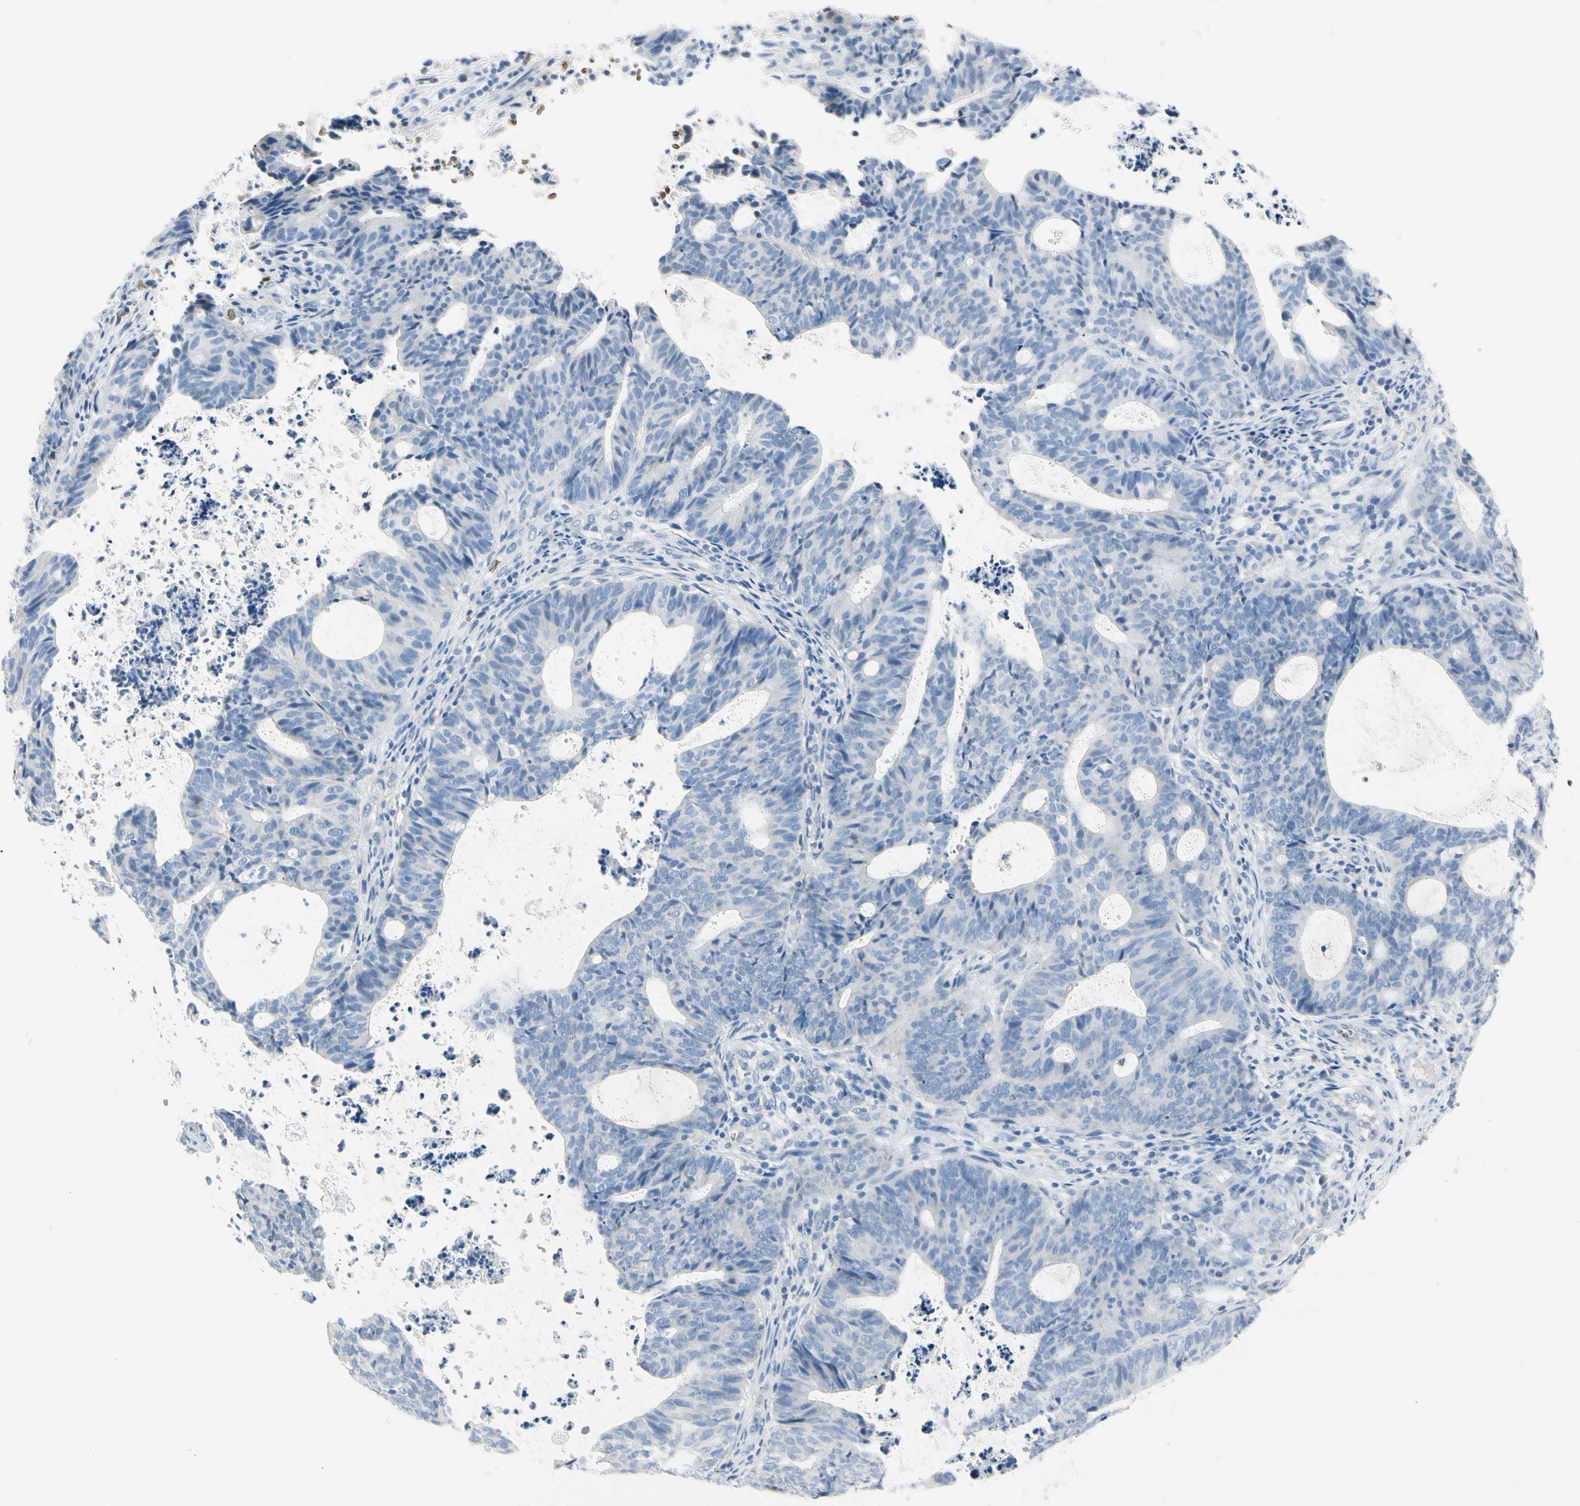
{"staining": {"intensity": "negative", "quantity": "none", "location": "none"}, "tissue": "endometrial cancer", "cell_type": "Tumor cells", "image_type": "cancer", "snomed": [{"axis": "morphology", "description": "Adenocarcinoma, NOS"}, {"axis": "topography", "description": "Uterus"}], "caption": "Protein analysis of endometrial adenocarcinoma reveals no significant expression in tumor cells.", "gene": "CA1", "patient": {"sex": "female", "age": 83}}